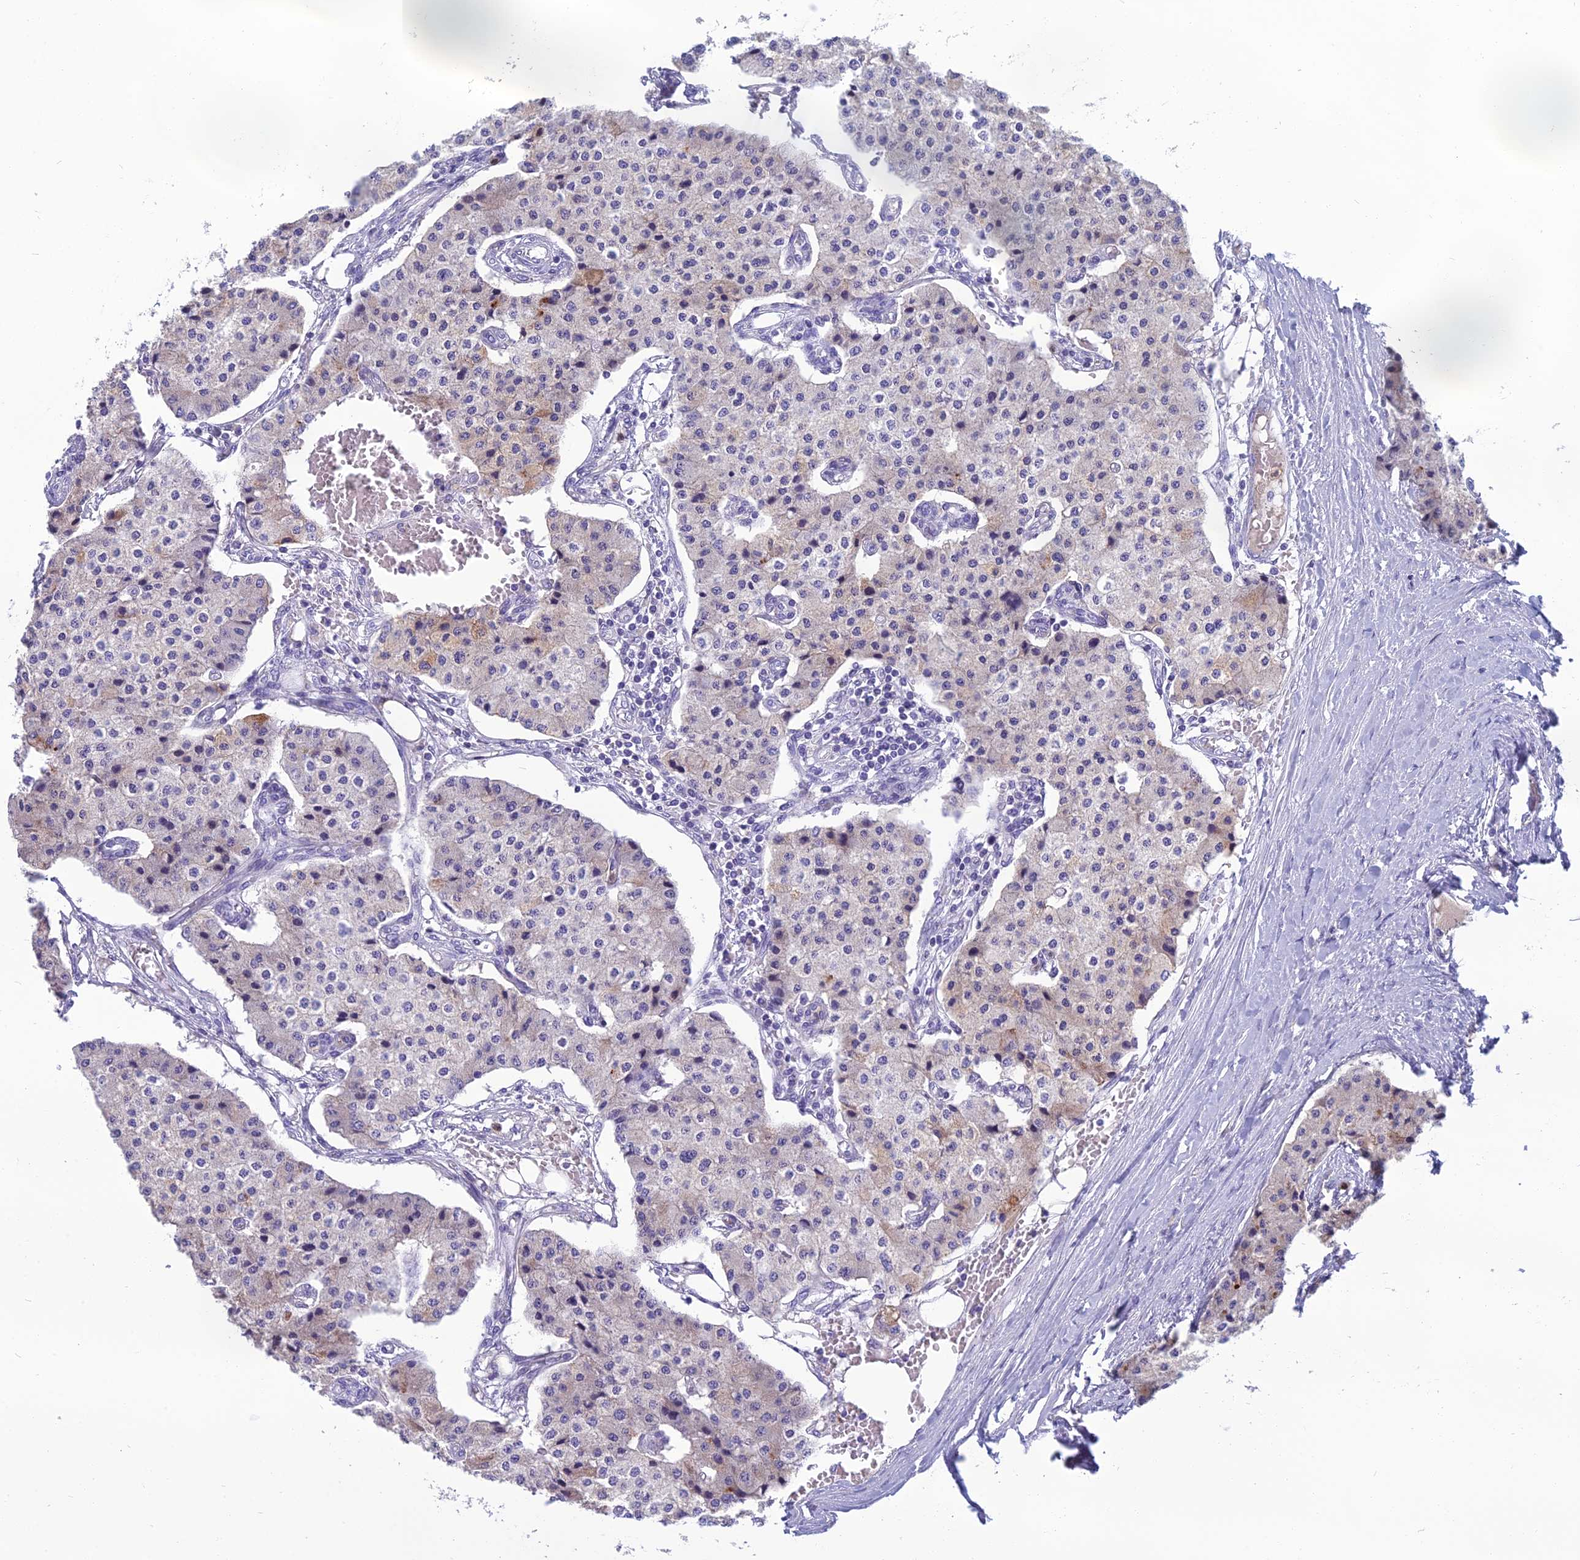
{"staining": {"intensity": "negative", "quantity": "none", "location": "none"}, "tissue": "carcinoid", "cell_type": "Tumor cells", "image_type": "cancer", "snomed": [{"axis": "morphology", "description": "Carcinoid, malignant, NOS"}, {"axis": "topography", "description": "Colon"}], "caption": "This is a image of IHC staining of carcinoid, which shows no positivity in tumor cells.", "gene": "SPTLC3", "patient": {"sex": "female", "age": 52}}